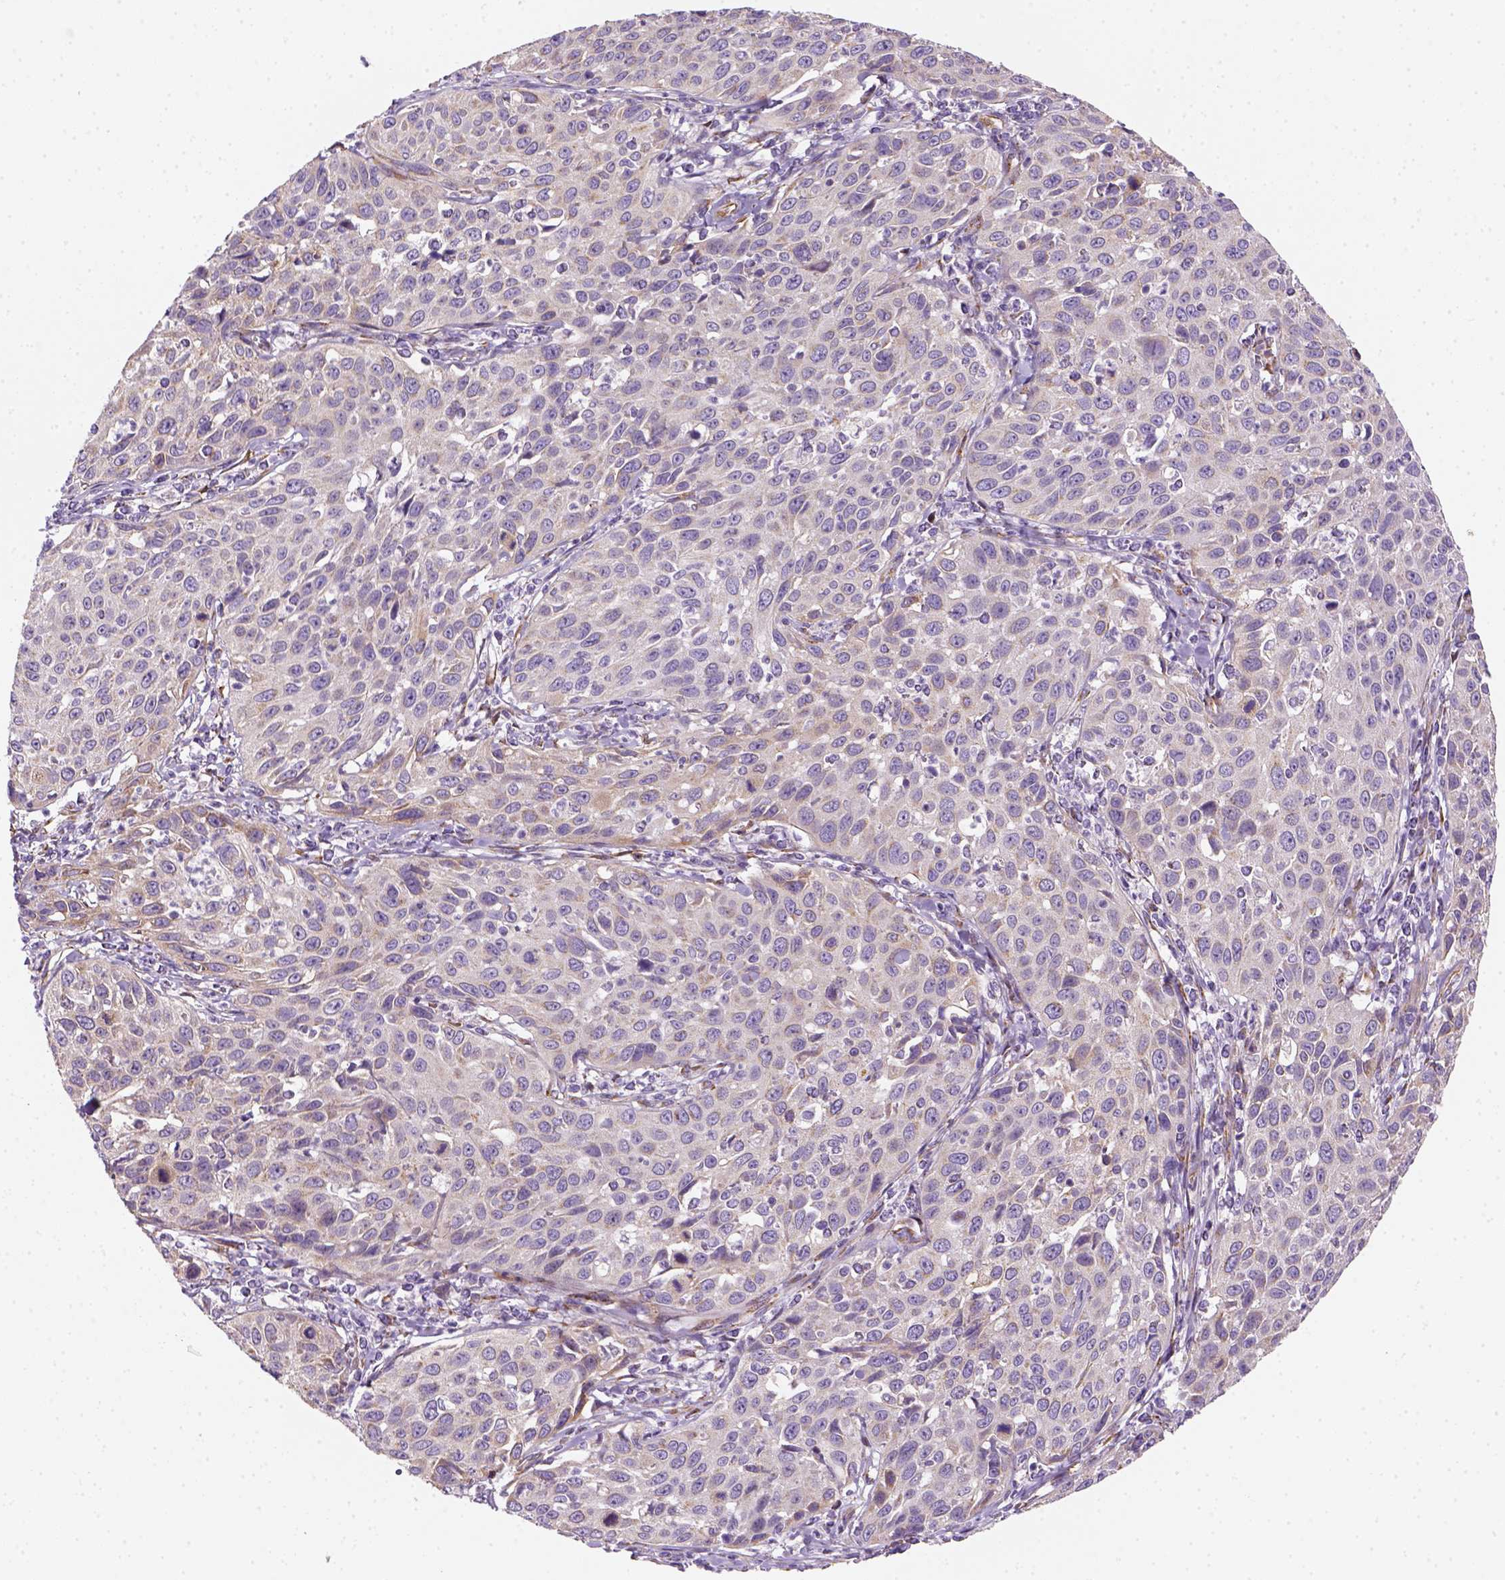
{"staining": {"intensity": "weak", "quantity": "<25%", "location": "cytoplasmic/membranous"}, "tissue": "cervical cancer", "cell_type": "Tumor cells", "image_type": "cancer", "snomed": [{"axis": "morphology", "description": "Squamous cell carcinoma, NOS"}, {"axis": "topography", "description": "Cervix"}], "caption": "A photomicrograph of cervical squamous cell carcinoma stained for a protein demonstrates no brown staining in tumor cells.", "gene": "CES2", "patient": {"sex": "female", "age": 26}}